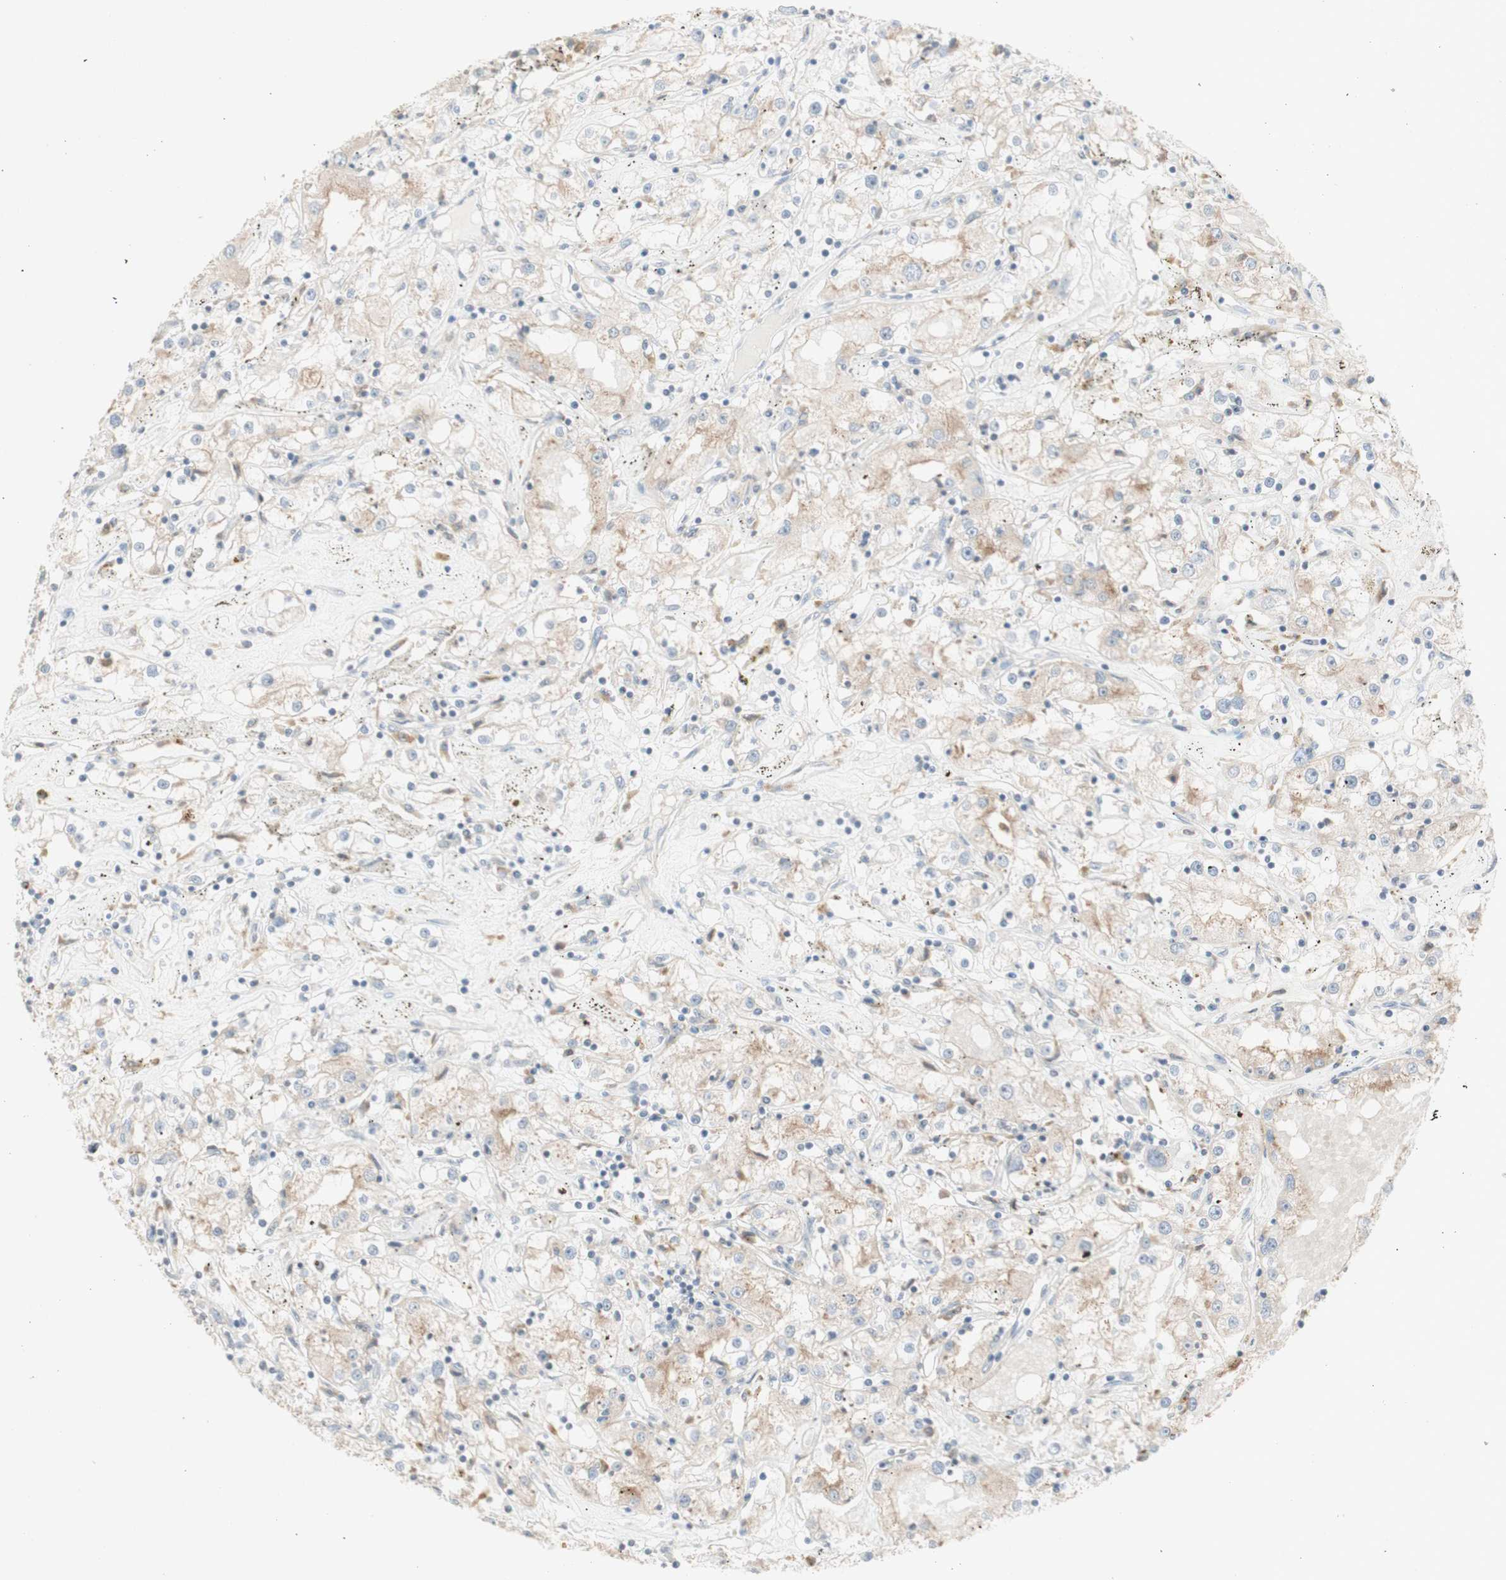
{"staining": {"intensity": "weak", "quantity": "<25%", "location": "cytoplasmic/membranous"}, "tissue": "renal cancer", "cell_type": "Tumor cells", "image_type": "cancer", "snomed": [{"axis": "morphology", "description": "Adenocarcinoma, NOS"}, {"axis": "topography", "description": "Kidney"}], "caption": "There is no significant staining in tumor cells of renal cancer (adenocarcinoma).", "gene": "ATP6V1B1", "patient": {"sex": "male", "age": 56}}